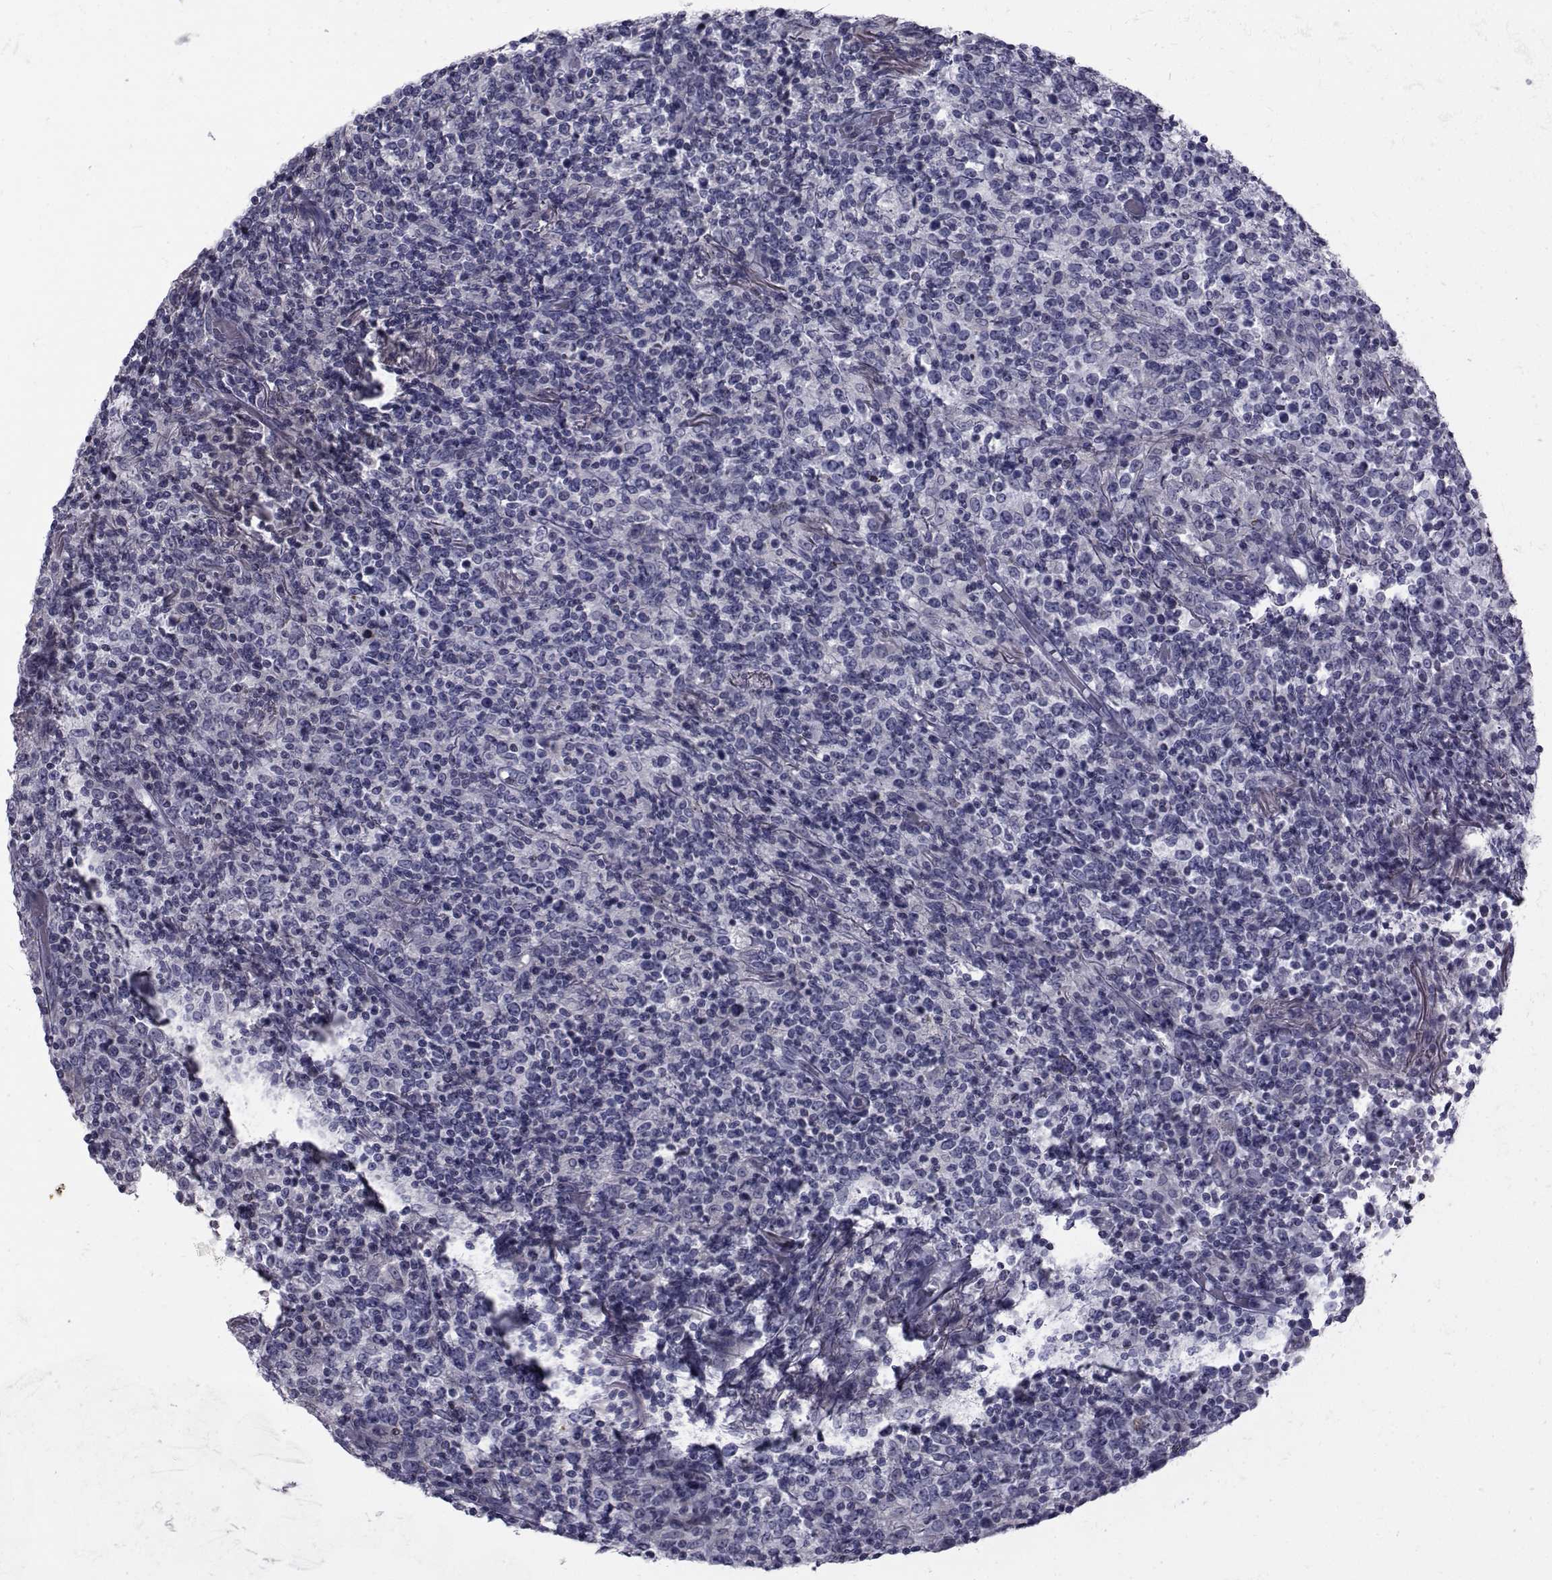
{"staining": {"intensity": "negative", "quantity": "none", "location": "none"}, "tissue": "lymphoma", "cell_type": "Tumor cells", "image_type": "cancer", "snomed": [{"axis": "morphology", "description": "Malignant lymphoma, non-Hodgkin's type, High grade"}, {"axis": "topography", "description": "Lung"}], "caption": "Protein analysis of lymphoma reveals no significant positivity in tumor cells.", "gene": "FDXR", "patient": {"sex": "male", "age": 79}}